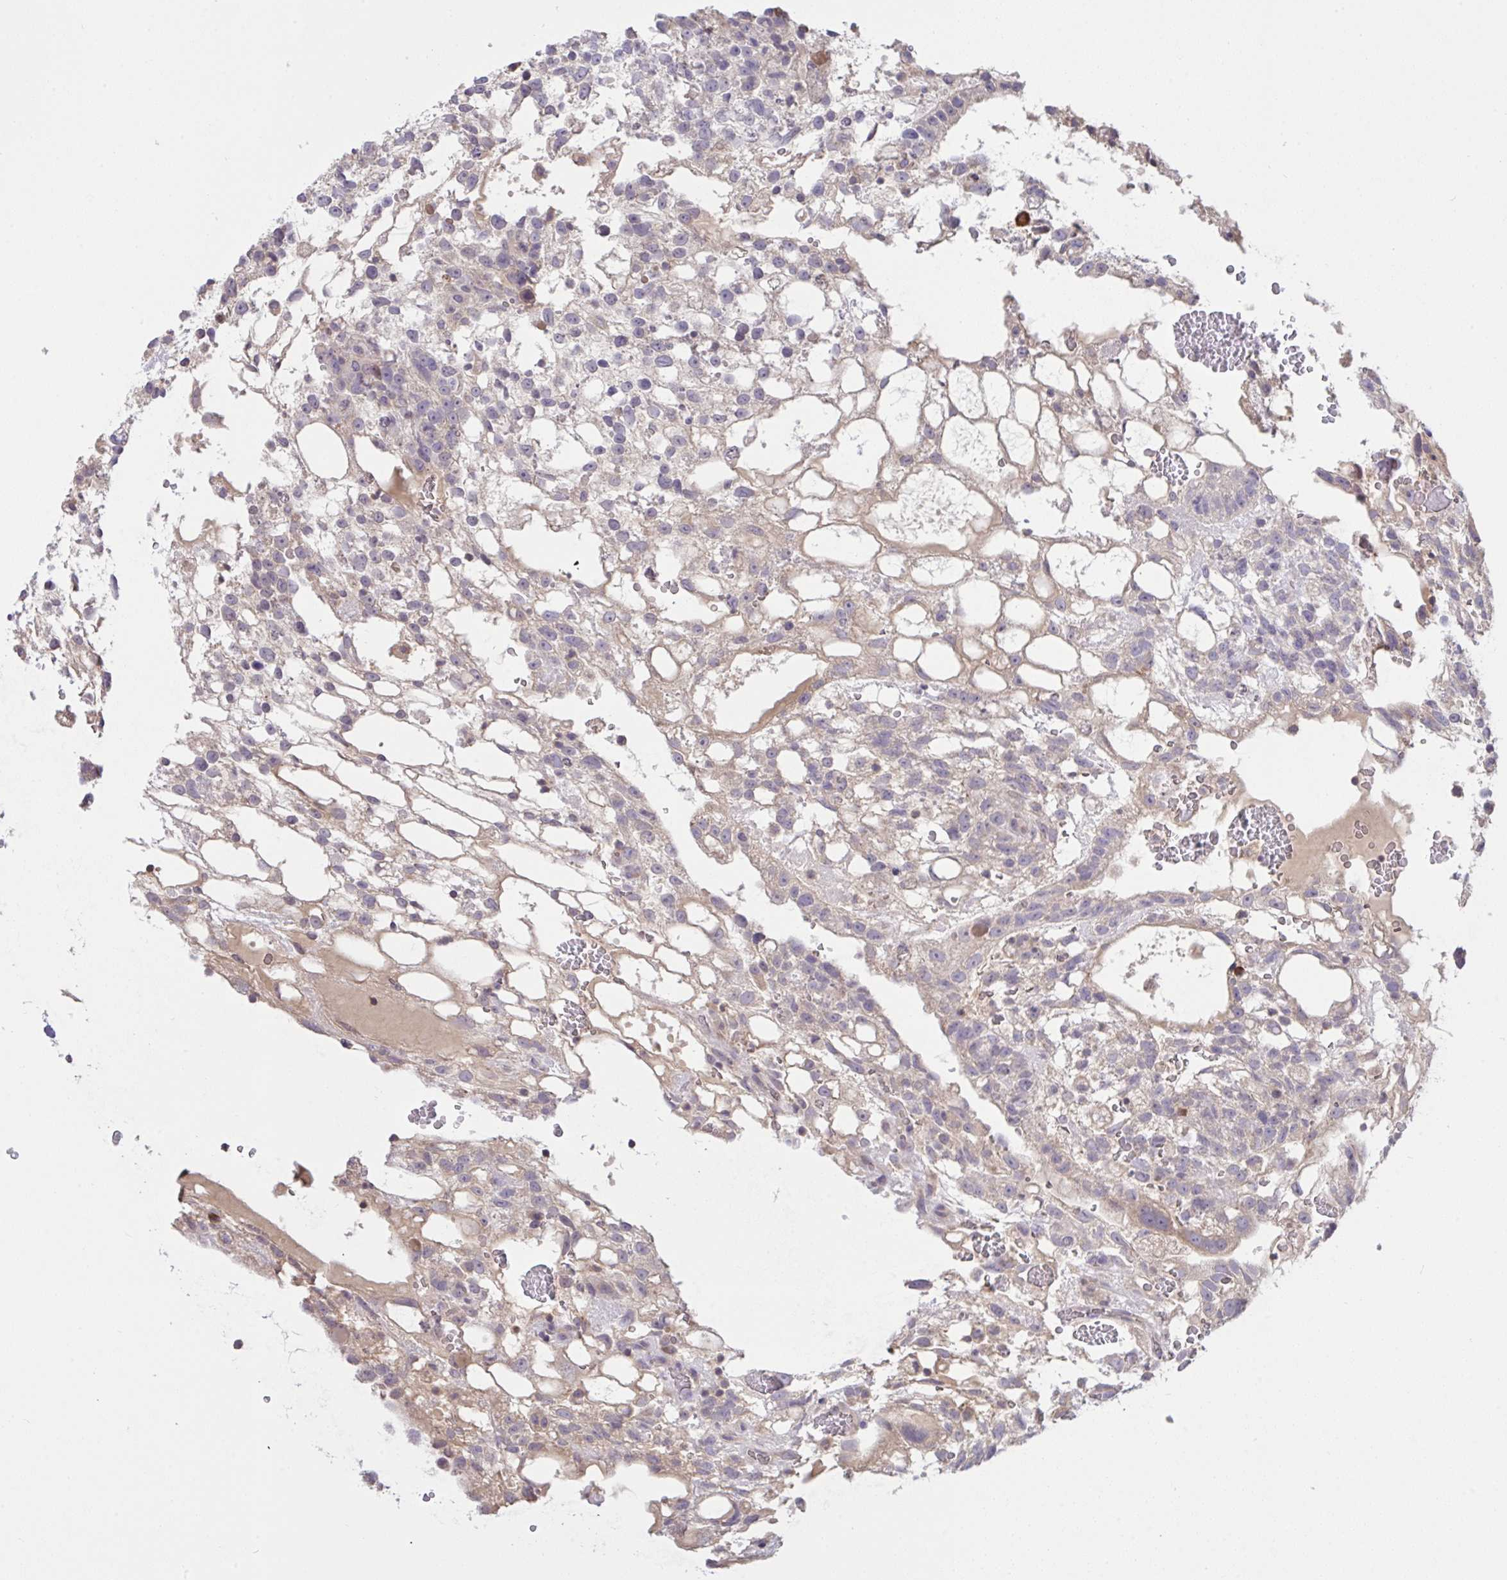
{"staining": {"intensity": "negative", "quantity": "none", "location": "none"}, "tissue": "testis cancer", "cell_type": "Tumor cells", "image_type": "cancer", "snomed": [{"axis": "morphology", "description": "Normal tissue, NOS"}, {"axis": "morphology", "description": "Carcinoma, Embryonal, NOS"}, {"axis": "topography", "description": "Testis"}], "caption": "IHC of testis cancer demonstrates no positivity in tumor cells.", "gene": "TMEM41A", "patient": {"sex": "male", "age": 32}}